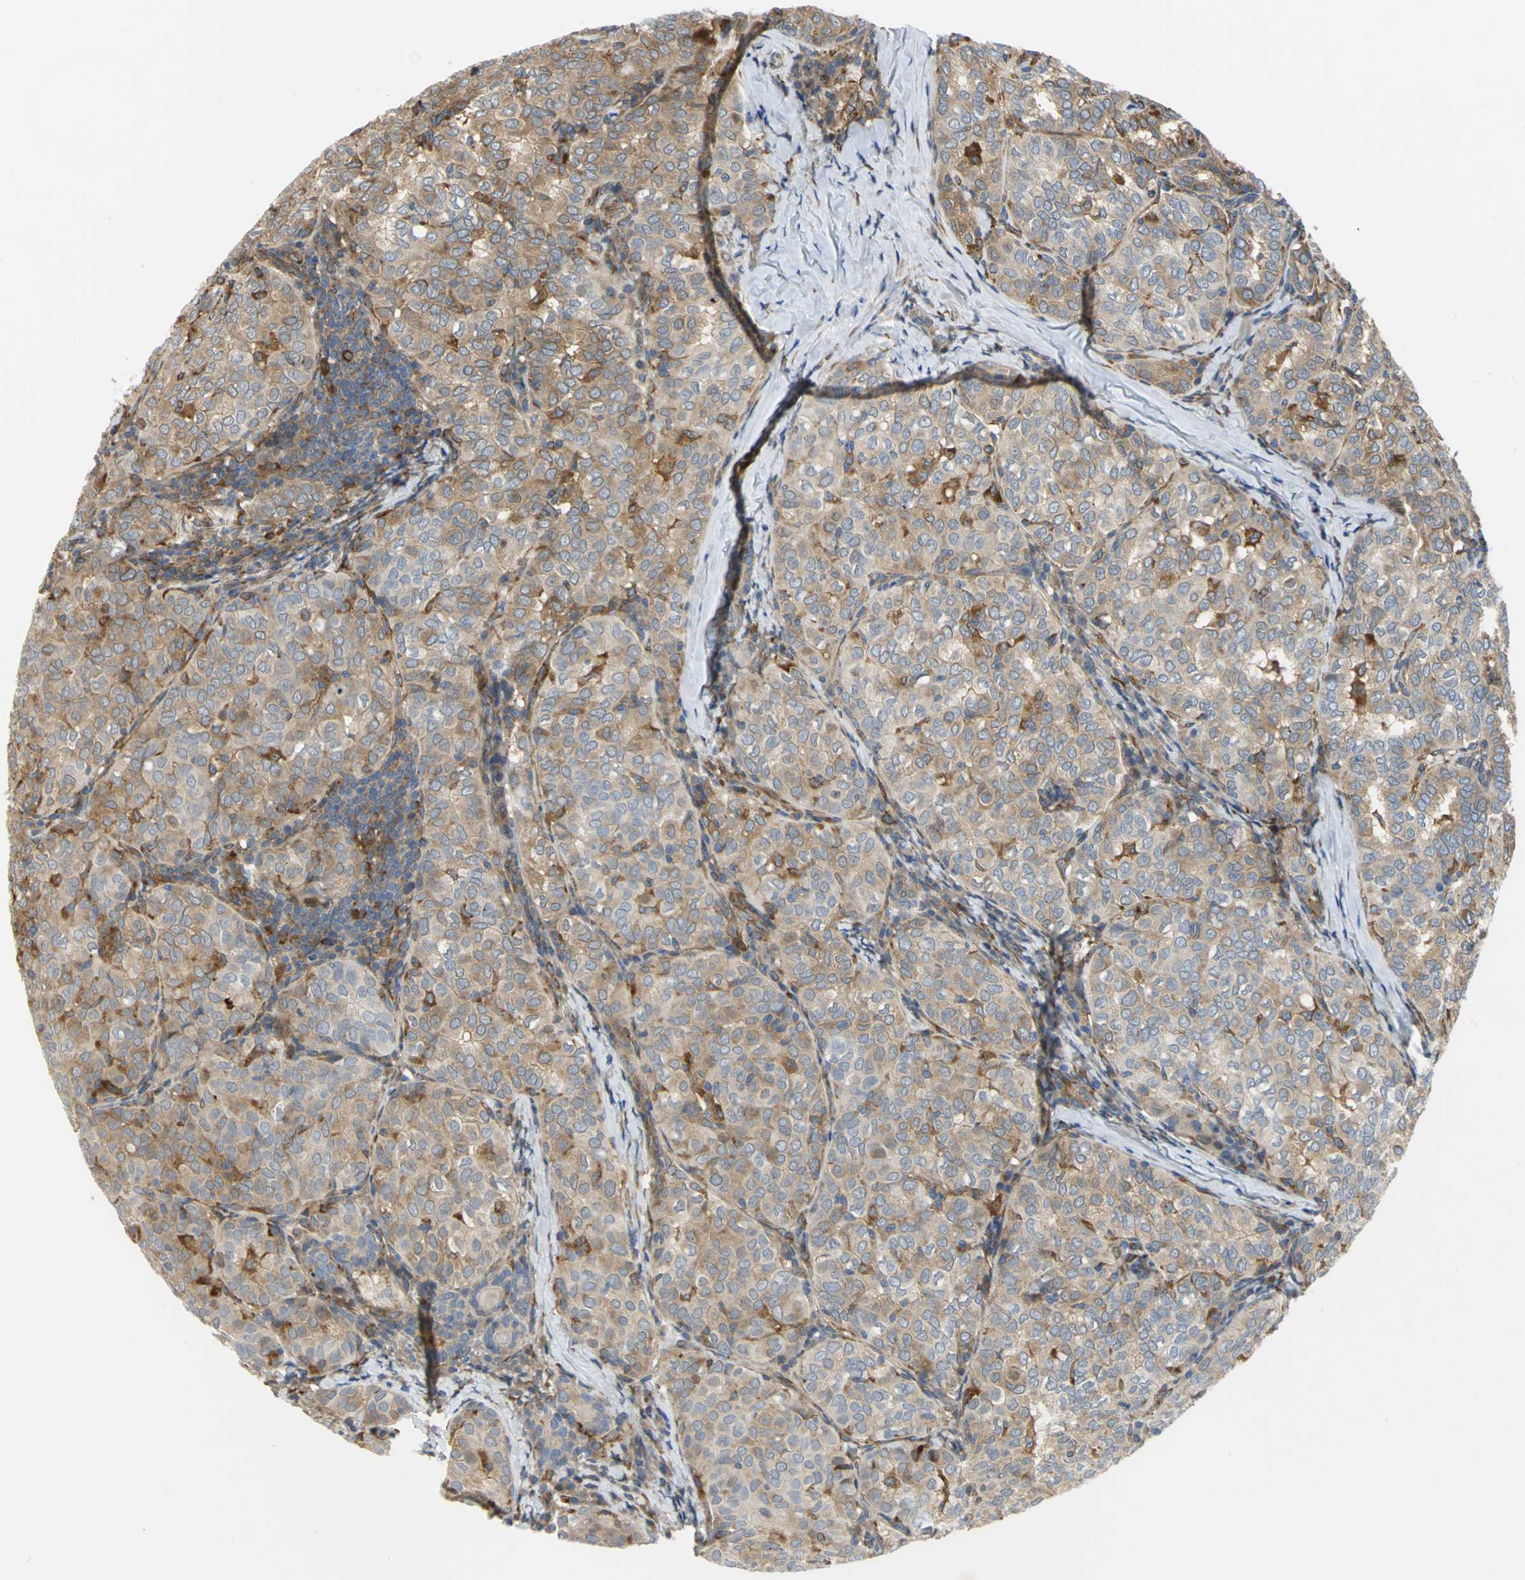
{"staining": {"intensity": "moderate", "quantity": ">75%", "location": "cytoplasmic/membranous"}, "tissue": "thyroid cancer", "cell_type": "Tumor cells", "image_type": "cancer", "snomed": [{"axis": "morphology", "description": "Papillary adenocarcinoma, NOS"}, {"axis": "topography", "description": "Thyroid gland"}], "caption": "Thyroid cancer (papillary adenocarcinoma) was stained to show a protein in brown. There is medium levels of moderate cytoplasmic/membranous positivity in approximately >75% of tumor cells.", "gene": "YBX1", "patient": {"sex": "female", "age": 30}}